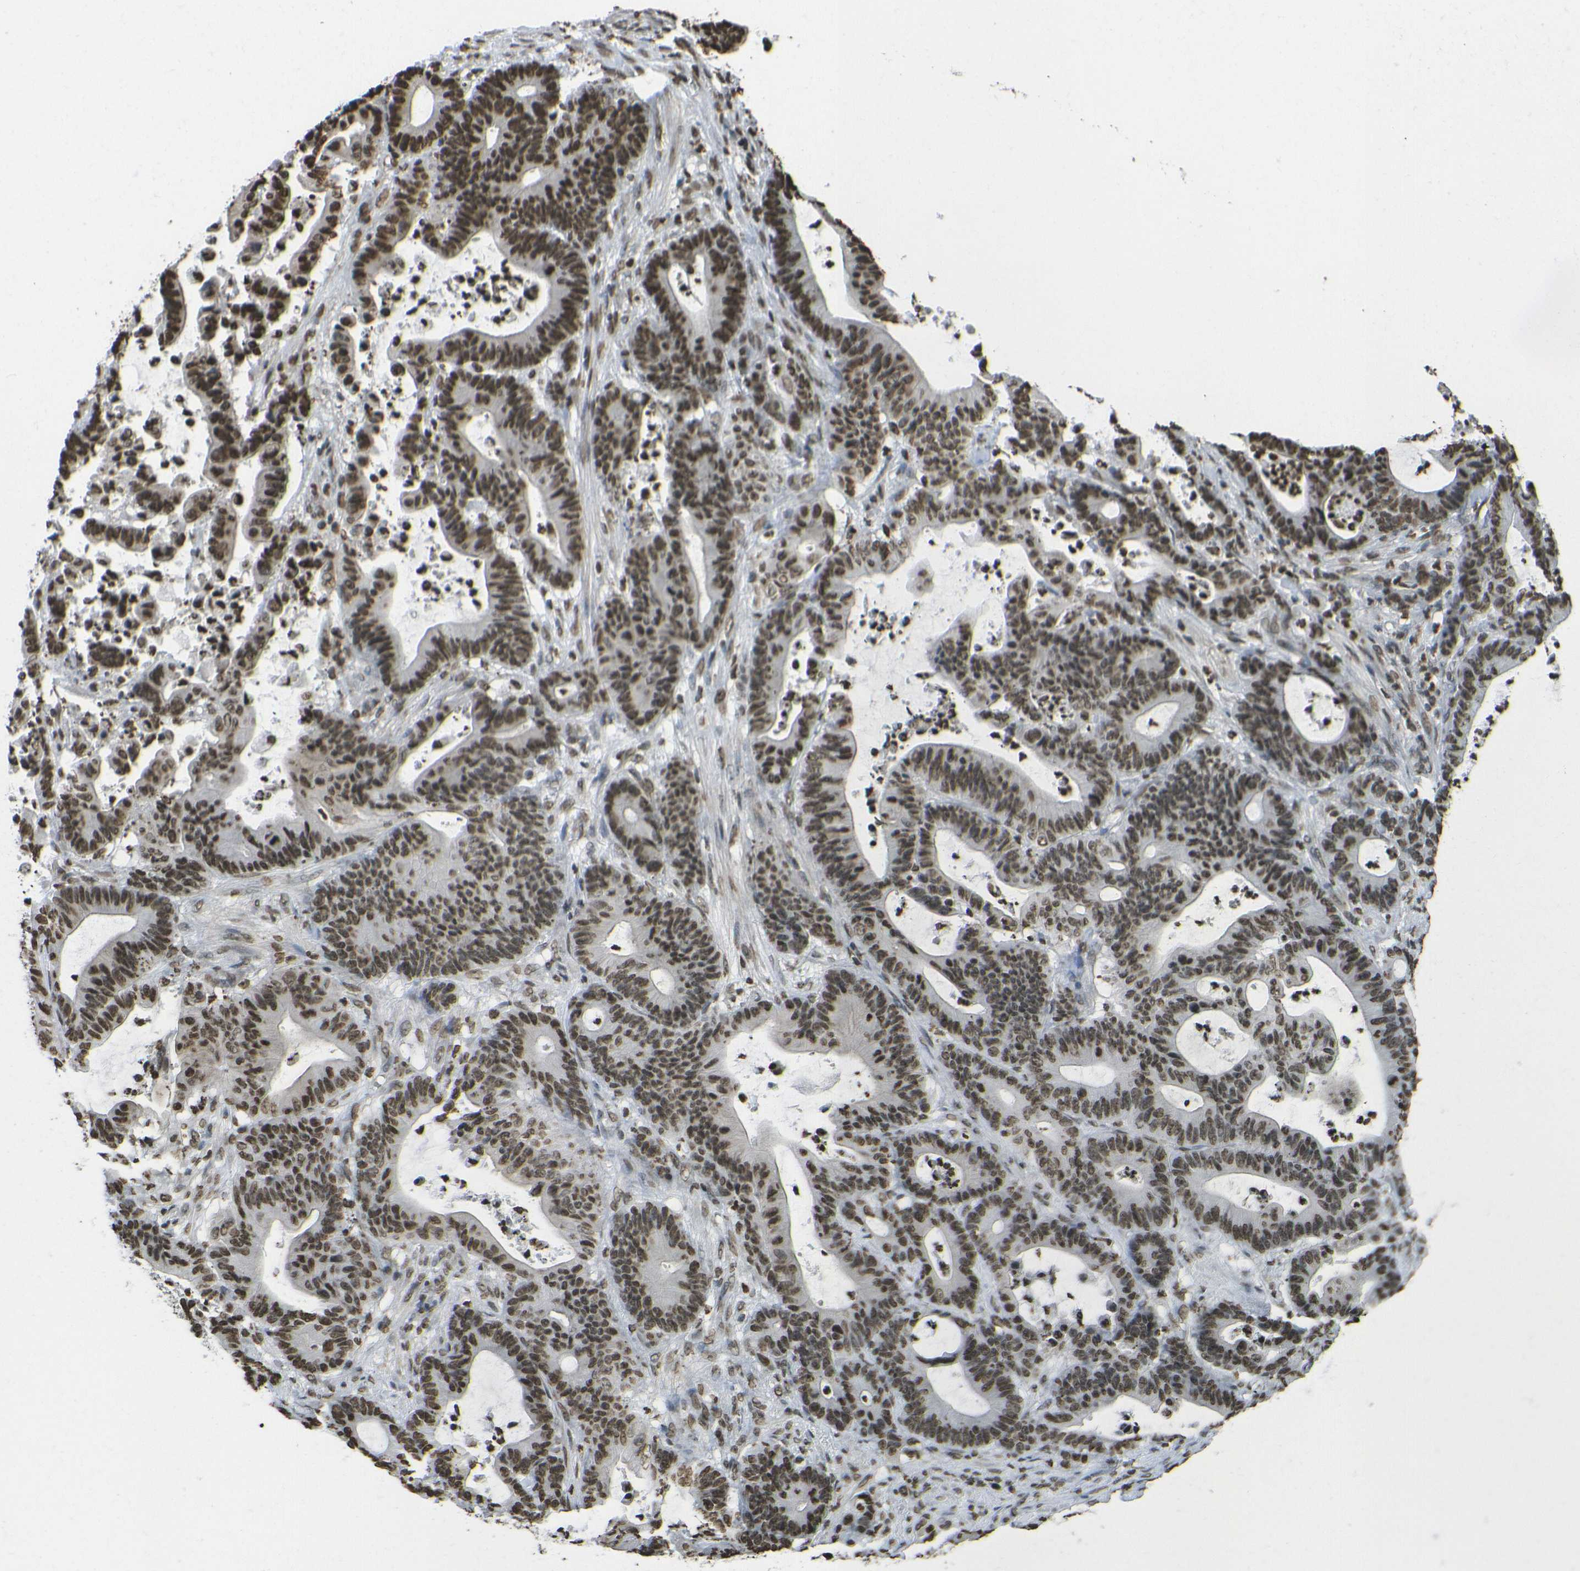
{"staining": {"intensity": "strong", "quantity": ">75%", "location": "nuclear"}, "tissue": "colorectal cancer", "cell_type": "Tumor cells", "image_type": "cancer", "snomed": [{"axis": "morphology", "description": "Adenocarcinoma, NOS"}, {"axis": "topography", "description": "Colon"}], "caption": "An immunohistochemistry (IHC) image of neoplastic tissue is shown. Protein staining in brown highlights strong nuclear positivity in adenocarcinoma (colorectal) within tumor cells.", "gene": "H4C16", "patient": {"sex": "female", "age": 84}}